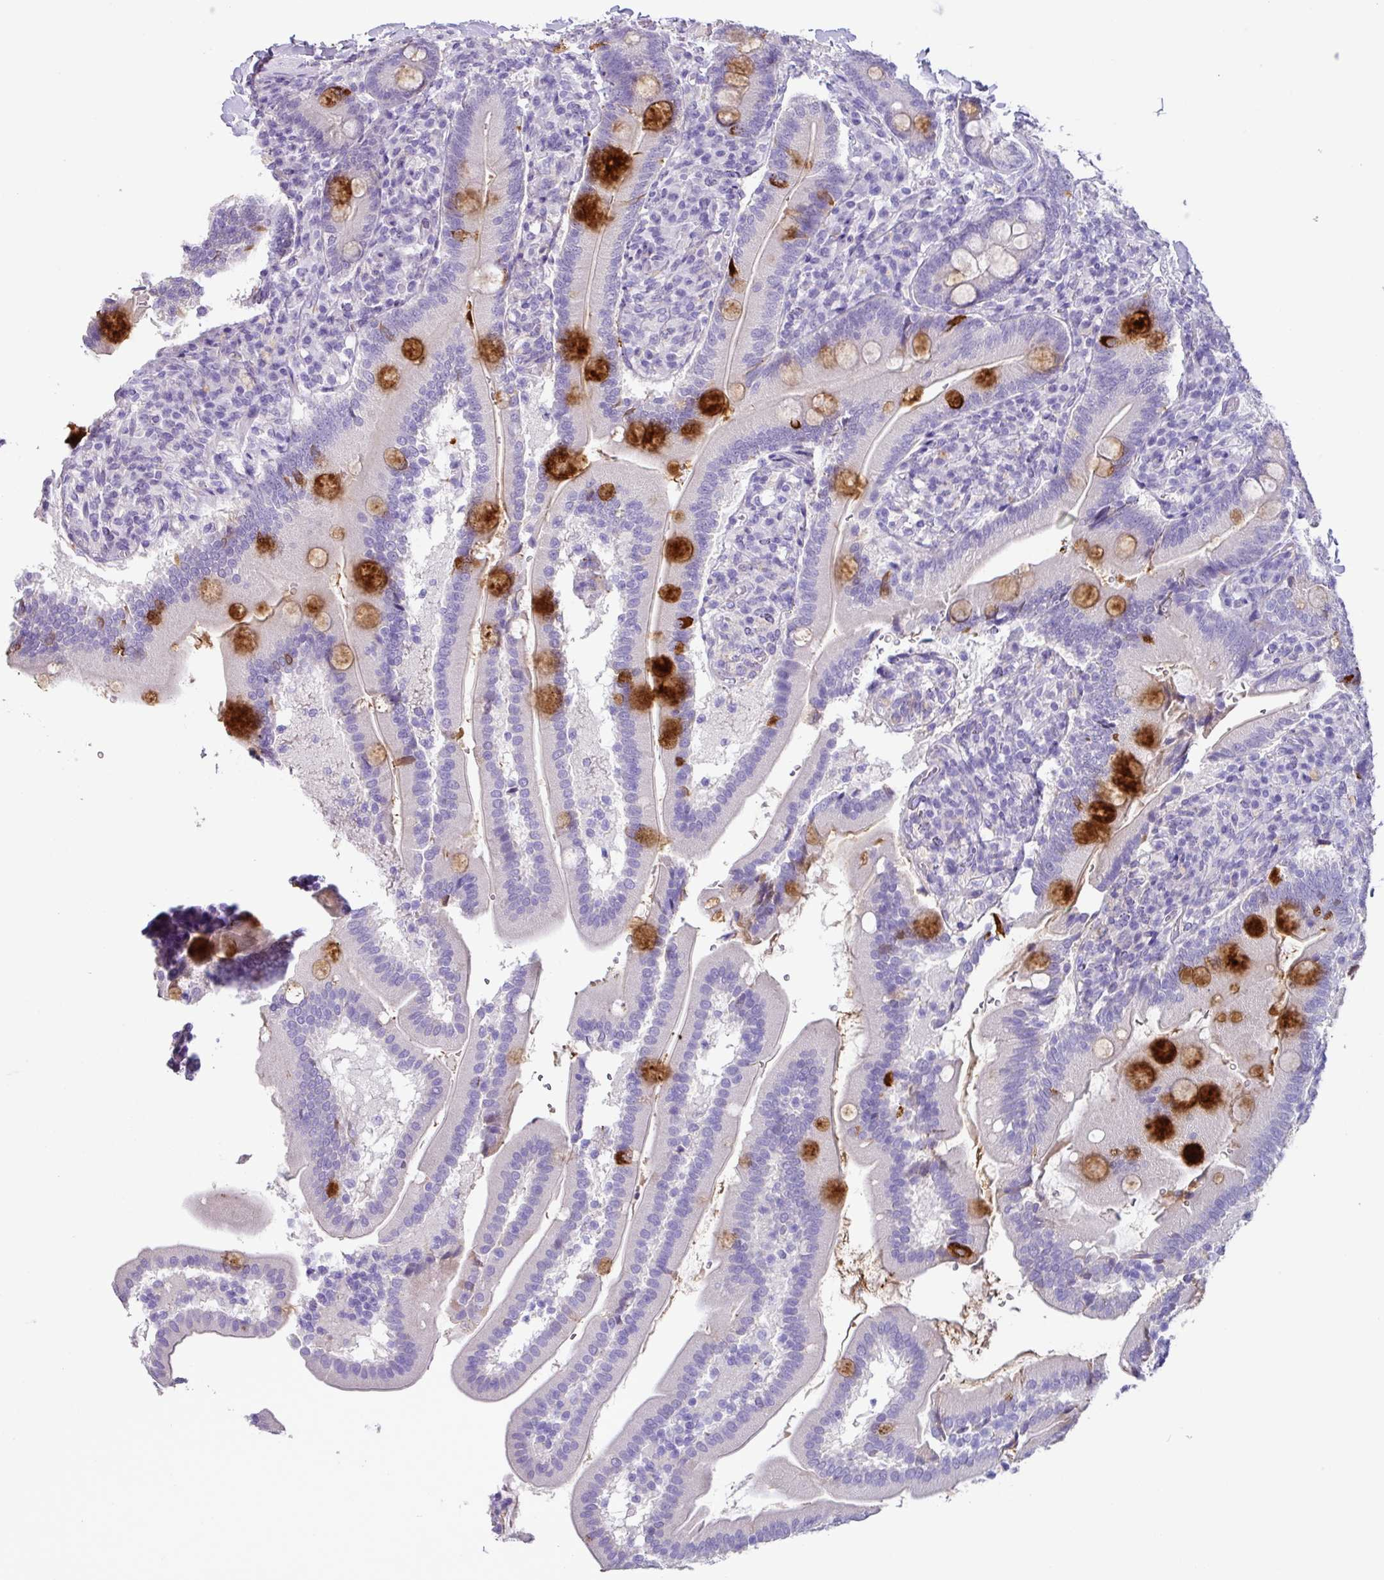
{"staining": {"intensity": "strong", "quantity": "25%-75%", "location": "cytoplasmic/membranous"}, "tissue": "duodenum", "cell_type": "Glandular cells", "image_type": "normal", "snomed": [{"axis": "morphology", "description": "Normal tissue, NOS"}, {"axis": "topography", "description": "Duodenum"}], "caption": "Immunohistochemistry staining of benign duodenum, which exhibits high levels of strong cytoplasmic/membranous positivity in approximately 25%-75% of glandular cells indicating strong cytoplasmic/membranous protein expression. The staining was performed using DAB (3,3'-diaminobenzidine) (brown) for protein detection and nuclei were counterstained in hematoxylin (blue).", "gene": "ZG16", "patient": {"sex": "female", "age": 67}}